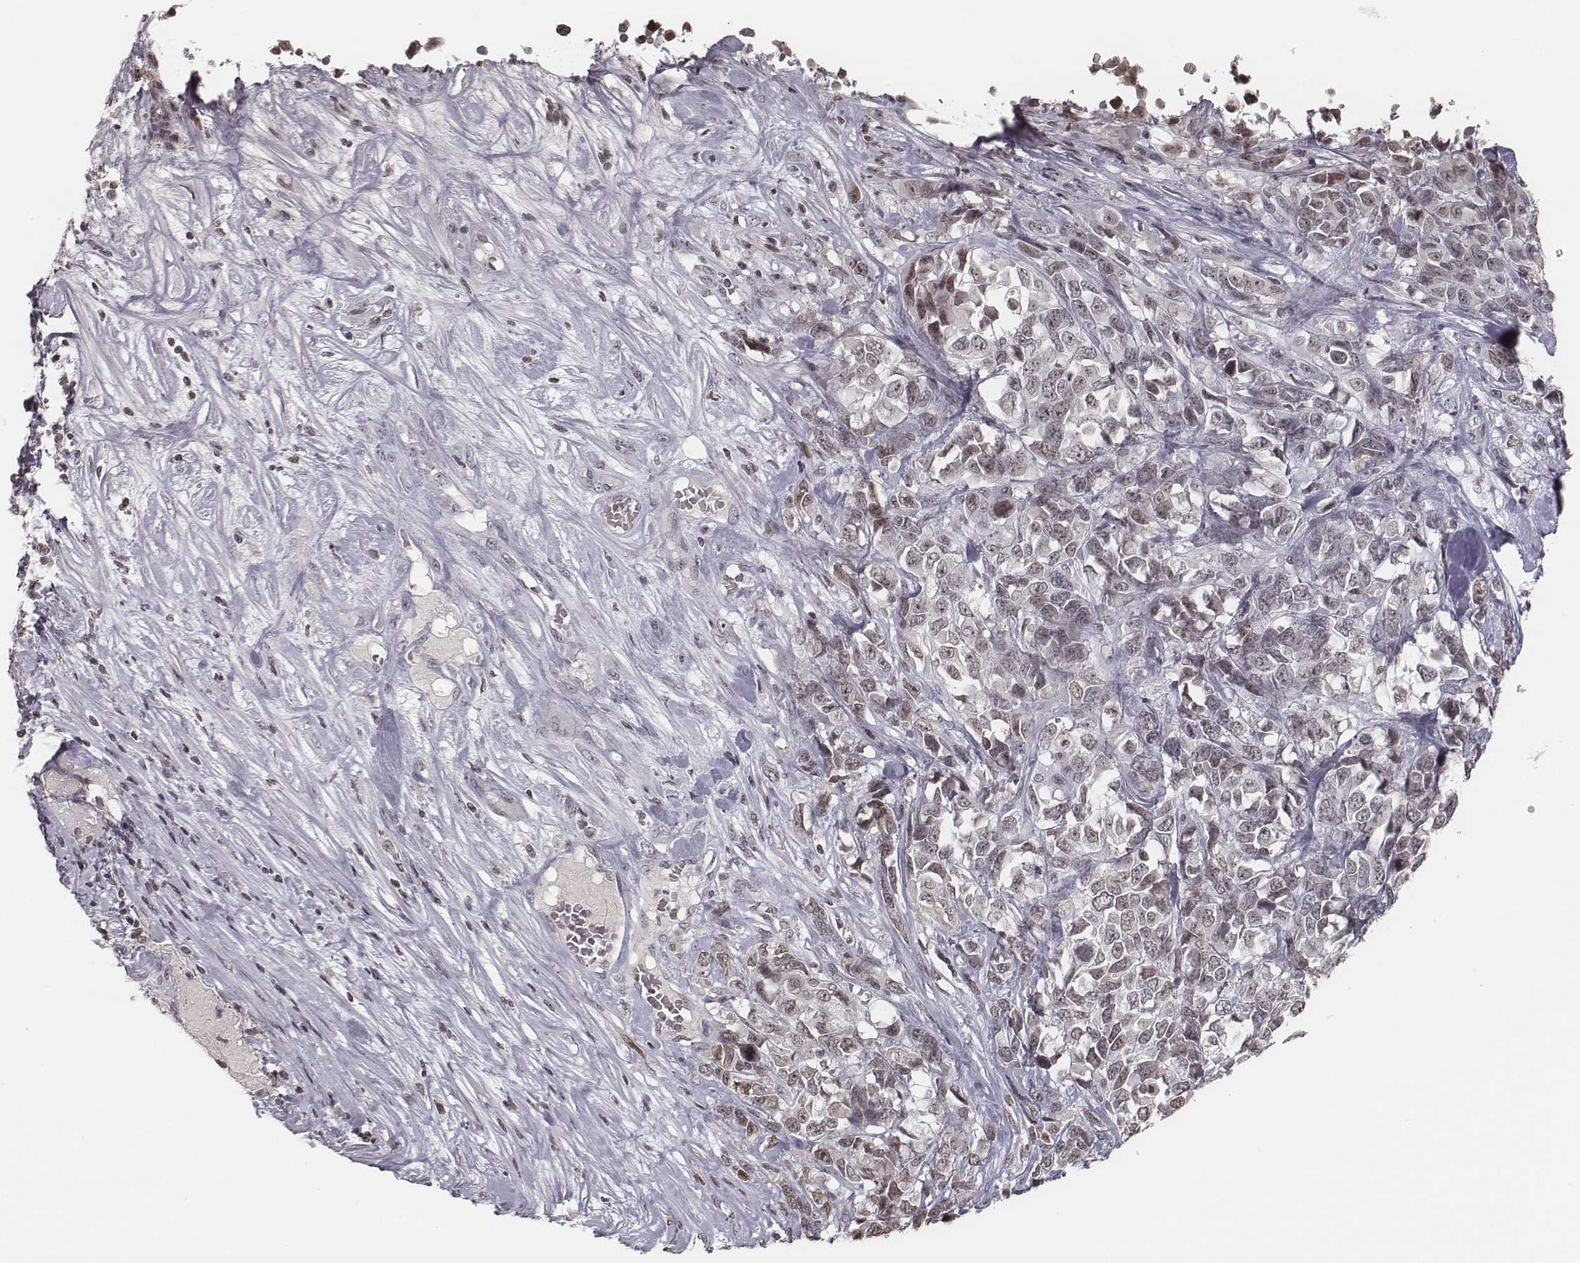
{"staining": {"intensity": "weak", "quantity": "<25%", "location": "nuclear"}, "tissue": "melanoma", "cell_type": "Tumor cells", "image_type": "cancer", "snomed": [{"axis": "morphology", "description": "Malignant melanoma, Metastatic site"}, {"axis": "topography", "description": "Skin"}], "caption": "High magnification brightfield microscopy of melanoma stained with DAB (3,3'-diaminobenzidine) (brown) and counterstained with hematoxylin (blue): tumor cells show no significant staining.", "gene": "HMGA2", "patient": {"sex": "male", "age": 84}}